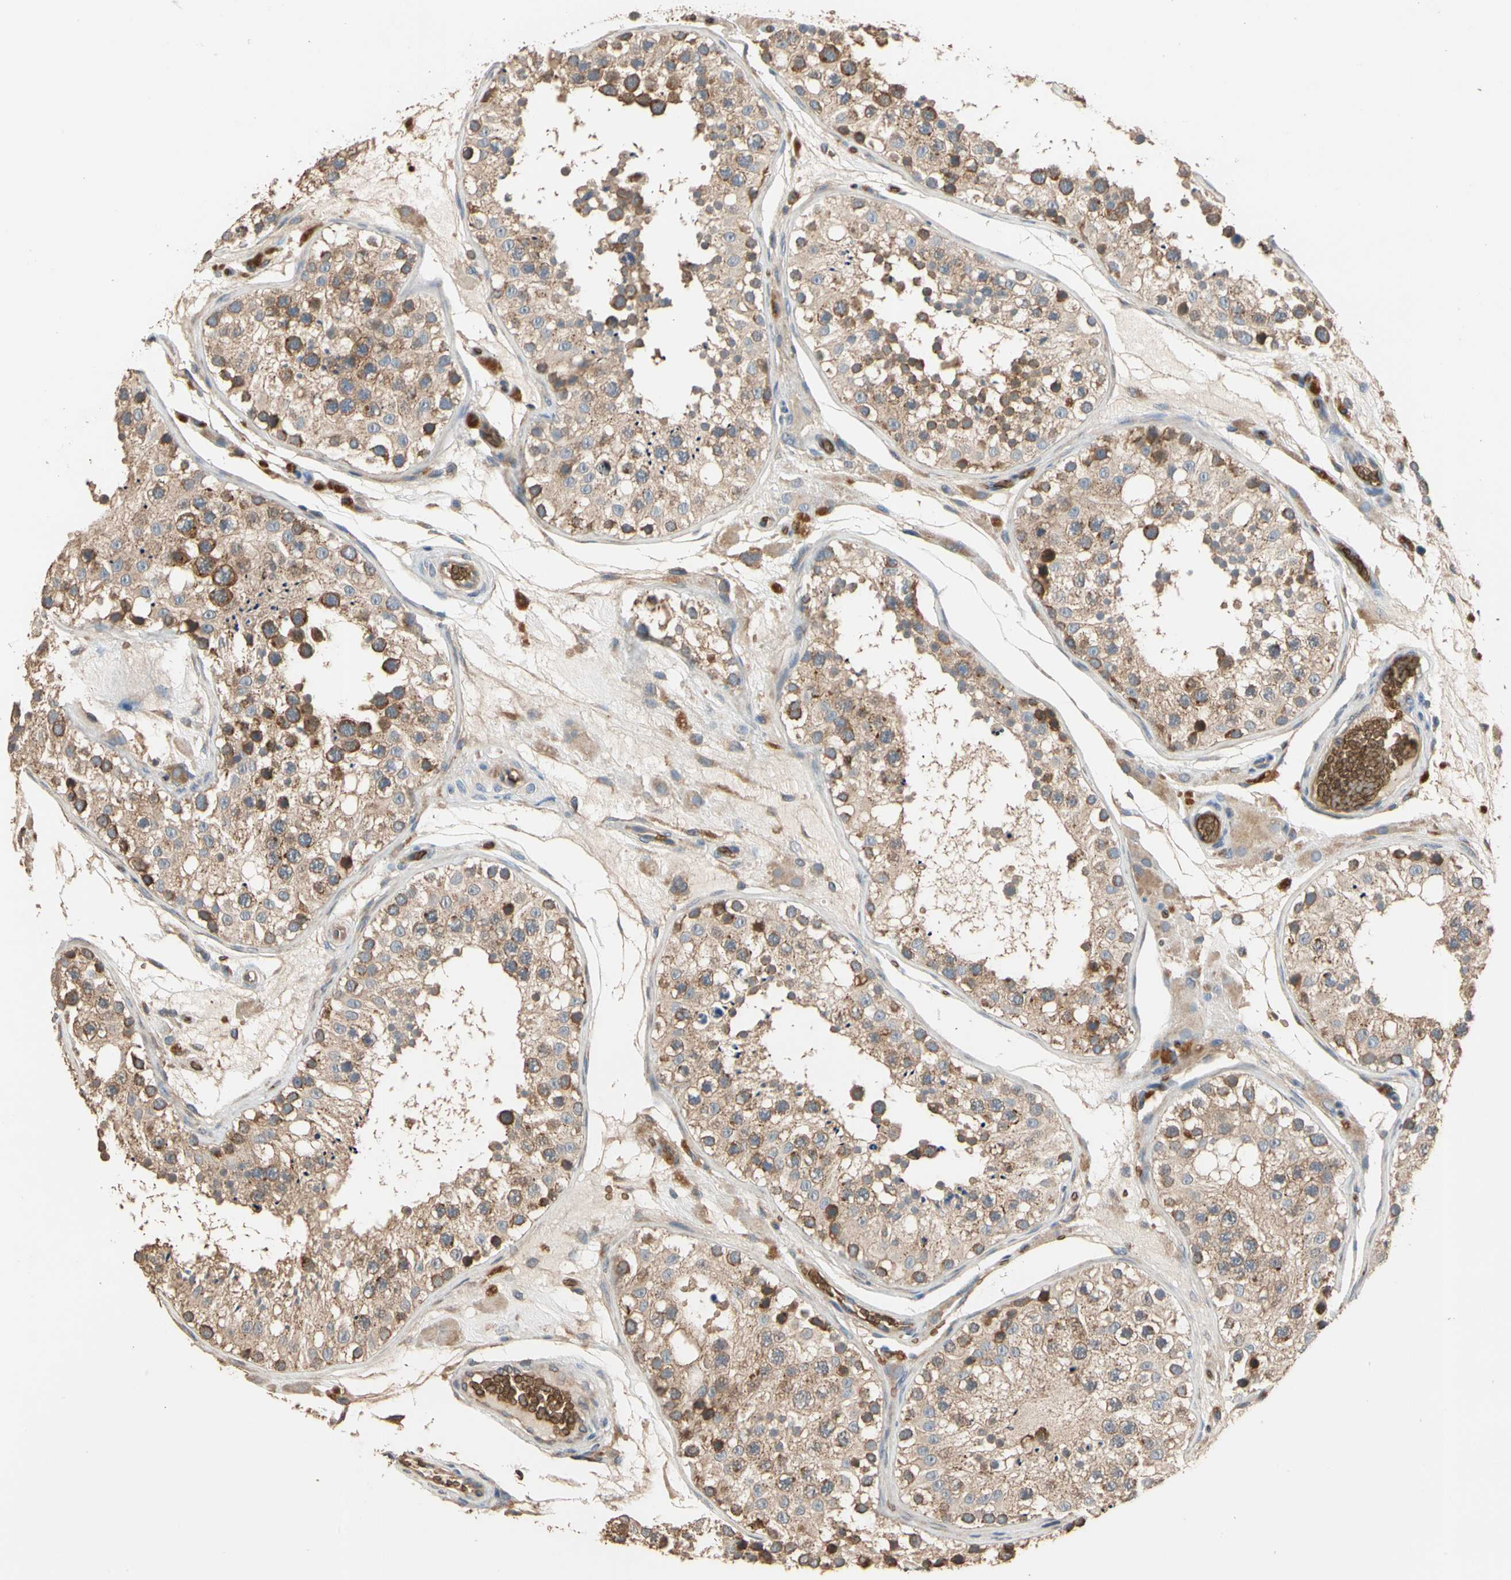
{"staining": {"intensity": "moderate", "quantity": "25%-75%", "location": "cytoplasmic/membranous"}, "tissue": "testis", "cell_type": "Cells in seminiferous ducts", "image_type": "normal", "snomed": [{"axis": "morphology", "description": "Normal tissue, NOS"}, {"axis": "topography", "description": "Testis"}], "caption": "Immunohistochemical staining of normal testis demonstrates medium levels of moderate cytoplasmic/membranous expression in about 25%-75% of cells in seminiferous ducts. Nuclei are stained in blue.", "gene": "RIOK2", "patient": {"sex": "male", "age": 26}}